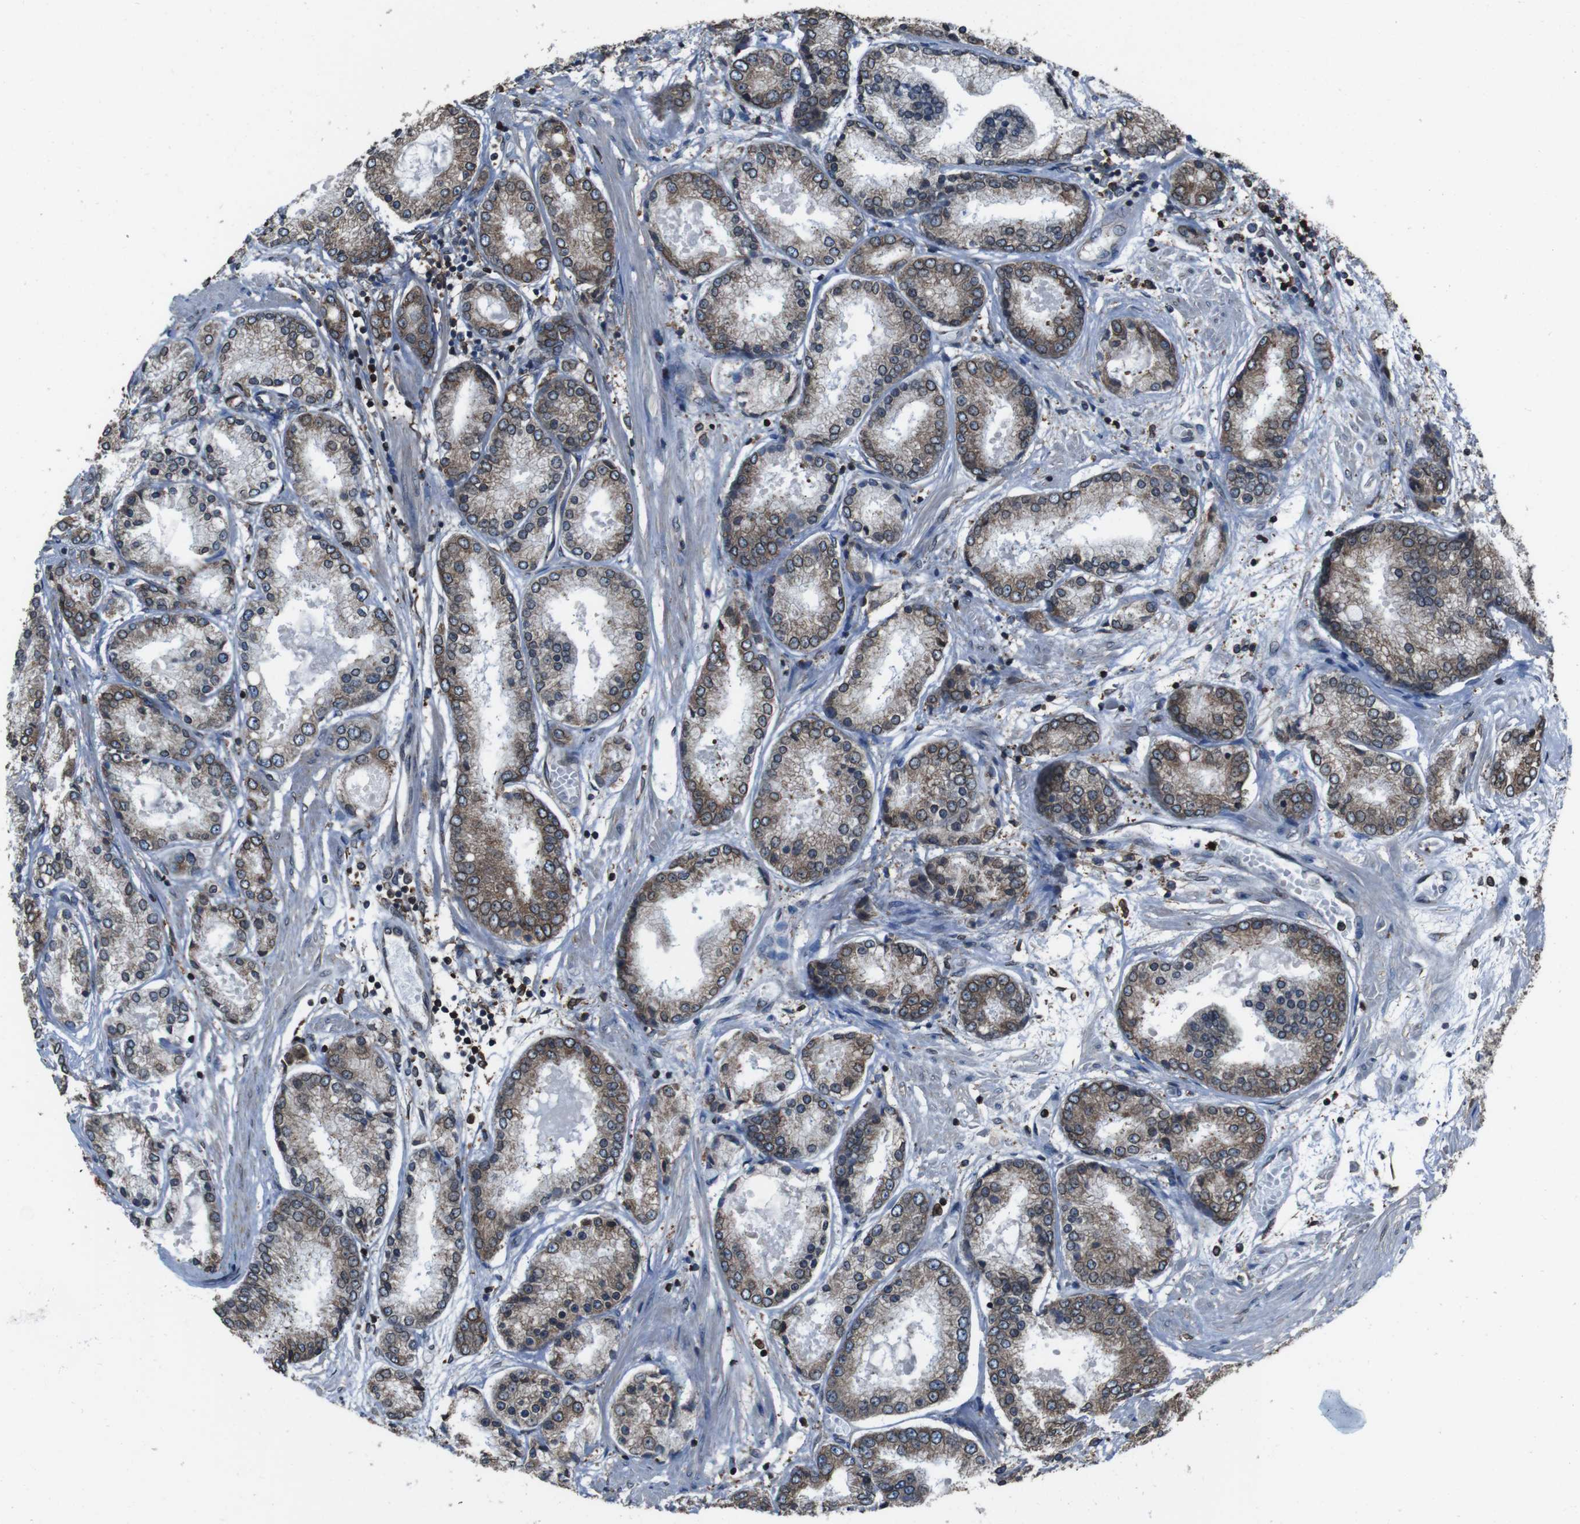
{"staining": {"intensity": "moderate", "quantity": ">75%", "location": "cytoplasmic/membranous"}, "tissue": "prostate cancer", "cell_type": "Tumor cells", "image_type": "cancer", "snomed": [{"axis": "morphology", "description": "Adenocarcinoma, High grade"}, {"axis": "topography", "description": "Prostate"}], "caption": "The micrograph reveals staining of prostate cancer (adenocarcinoma (high-grade)), revealing moderate cytoplasmic/membranous protein positivity (brown color) within tumor cells.", "gene": "APMAP", "patient": {"sex": "male", "age": 59}}